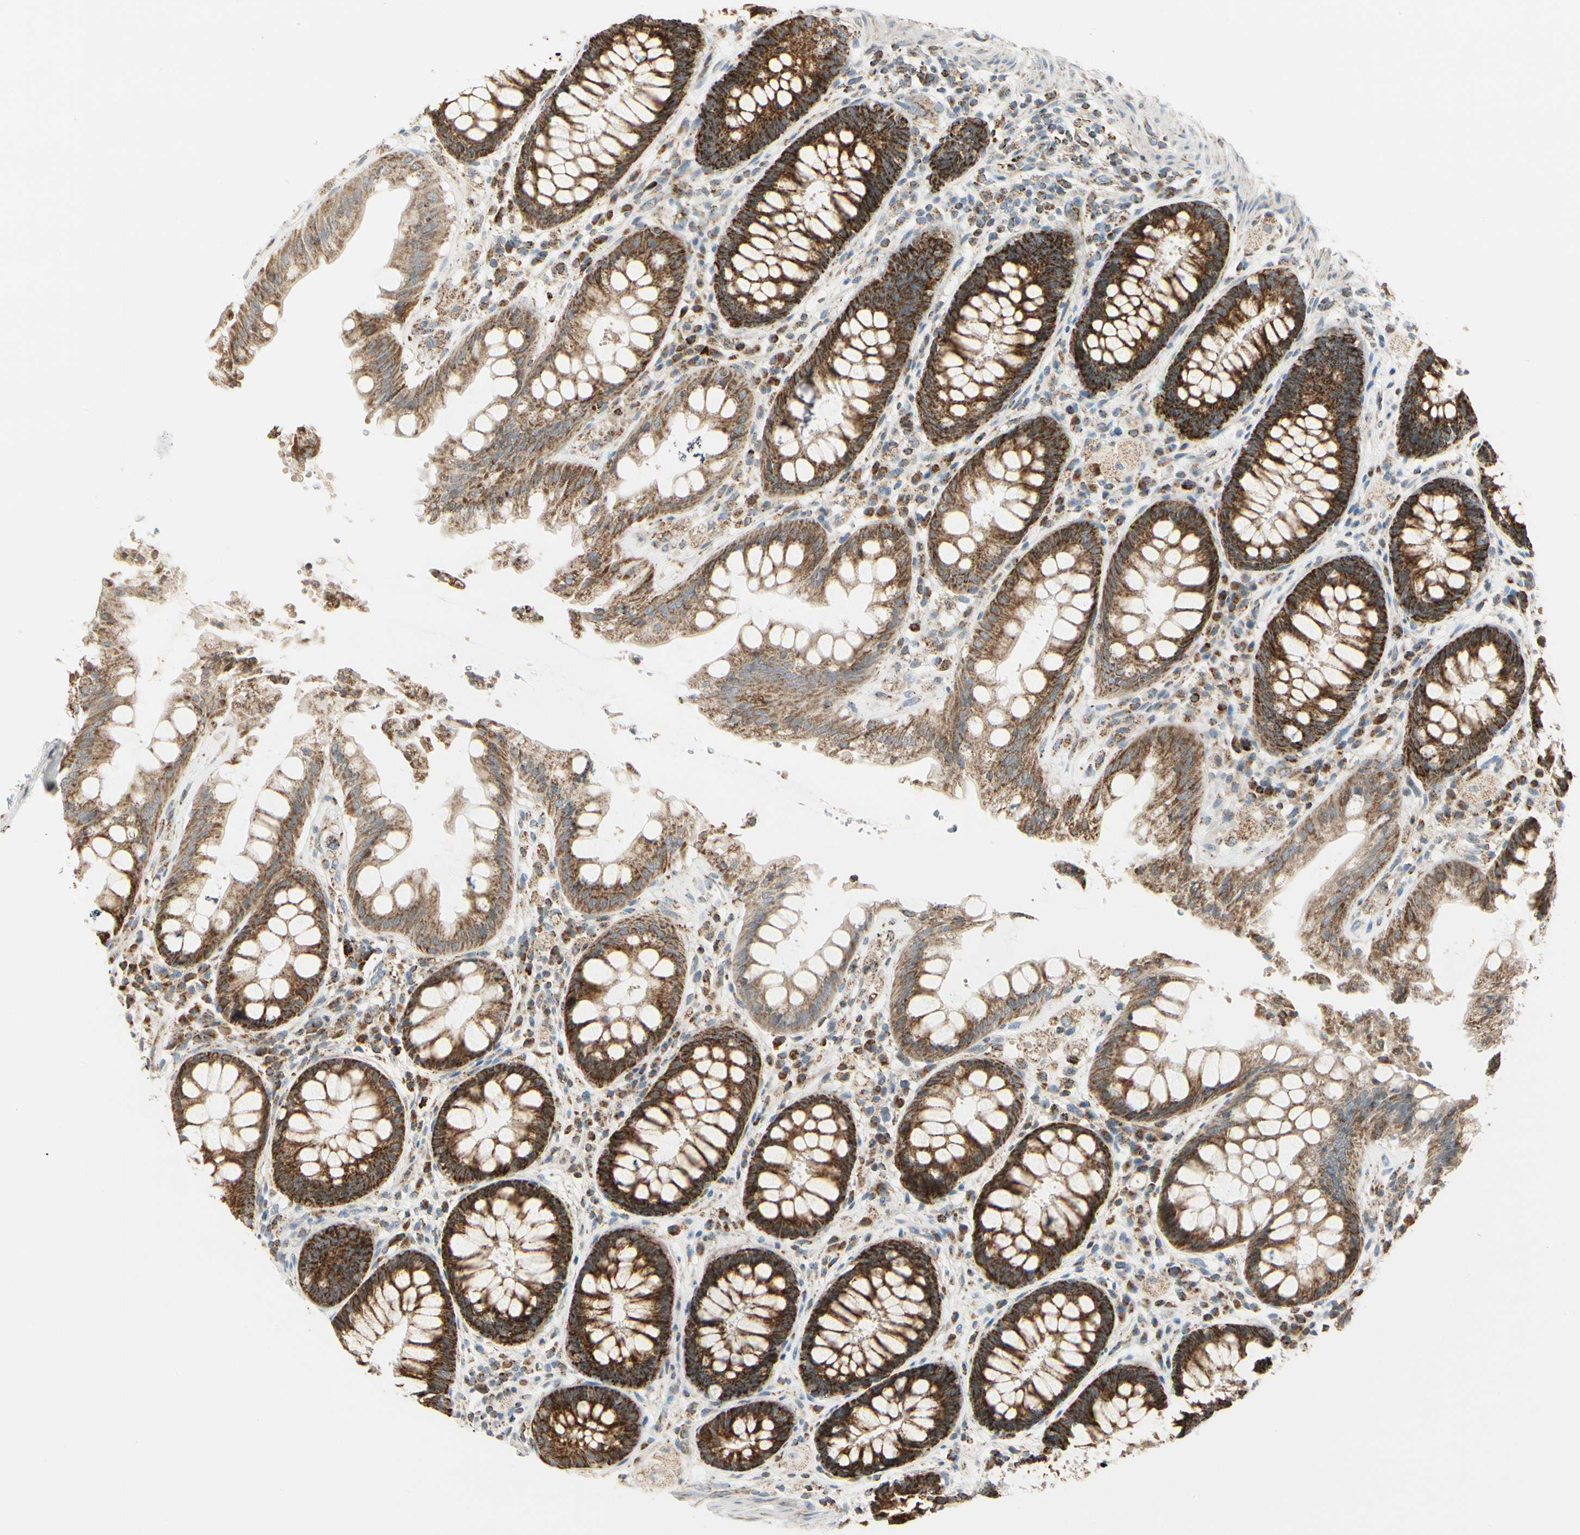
{"staining": {"intensity": "strong", "quantity": ">75%", "location": "cytoplasmic/membranous"}, "tissue": "rectum", "cell_type": "Glandular cells", "image_type": "normal", "snomed": [{"axis": "morphology", "description": "Normal tissue, NOS"}, {"axis": "topography", "description": "Rectum"}], "caption": "This is an image of immunohistochemistry staining of normal rectum, which shows strong positivity in the cytoplasmic/membranous of glandular cells.", "gene": "ANKS6", "patient": {"sex": "female", "age": 46}}